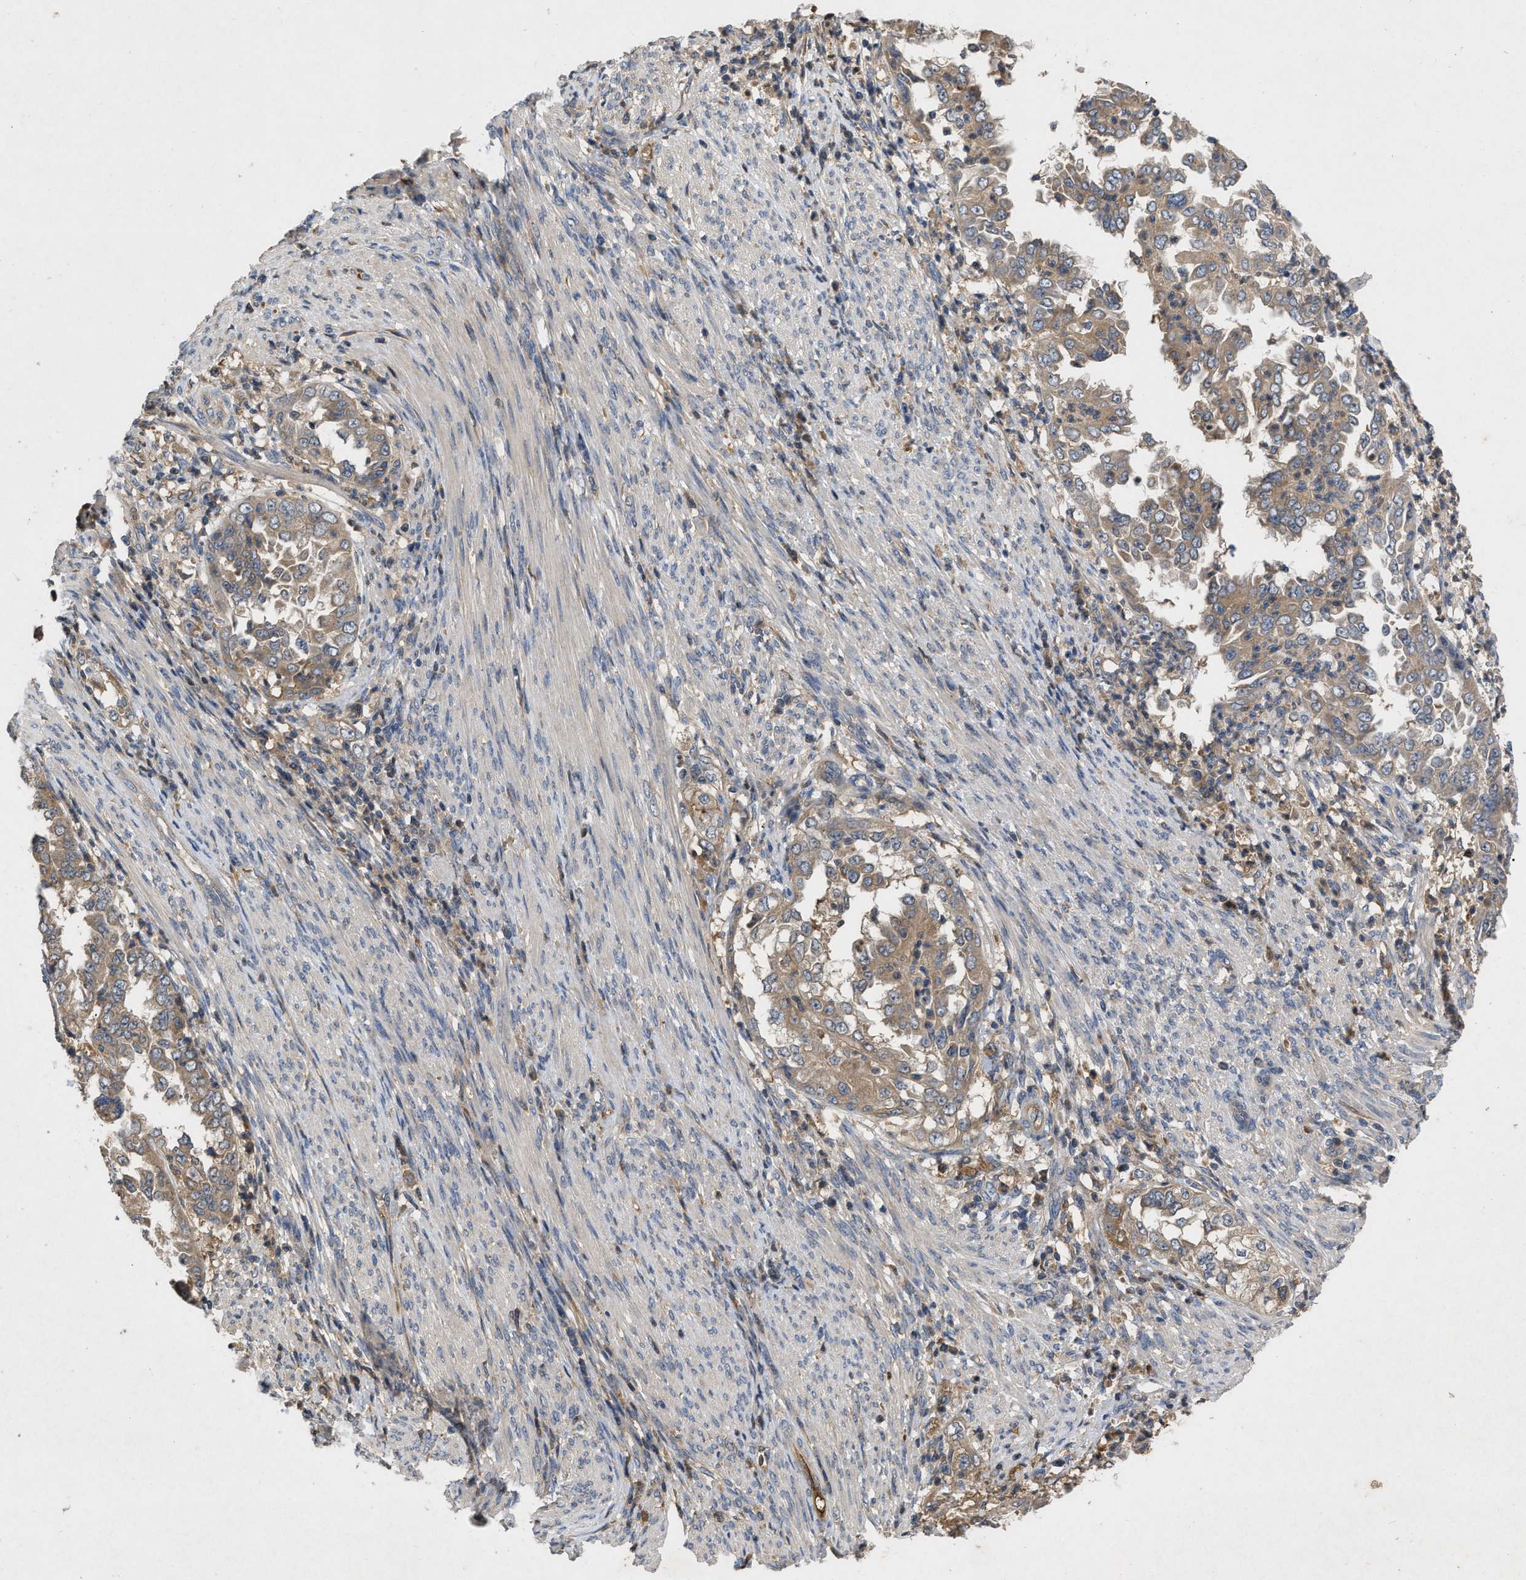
{"staining": {"intensity": "moderate", "quantity": ">75%", "location": "cytoplasmic/membranous"}, "tissue": "endometrial cancer", "cell_type": "Tumor cells", "image_type": "cancer", "snomed": [{"axis": "morphology", "description": "Adenocarcinoma, NOS"}, {"axis": "topography", "description": "Endometrium"}], "caption": "Immunohistochemistry photomicrograph of neoplastic tissue: human endometrial cancer stained using IHC exhibits medium levels of moderate protein expression localized specifically in the cytoplasmic/membranous of tumor cells, appearing as a cytoplasmic/membranous brown color.", "gene": "VPS4A", "patient": {"sex": "female", "age": 85}}